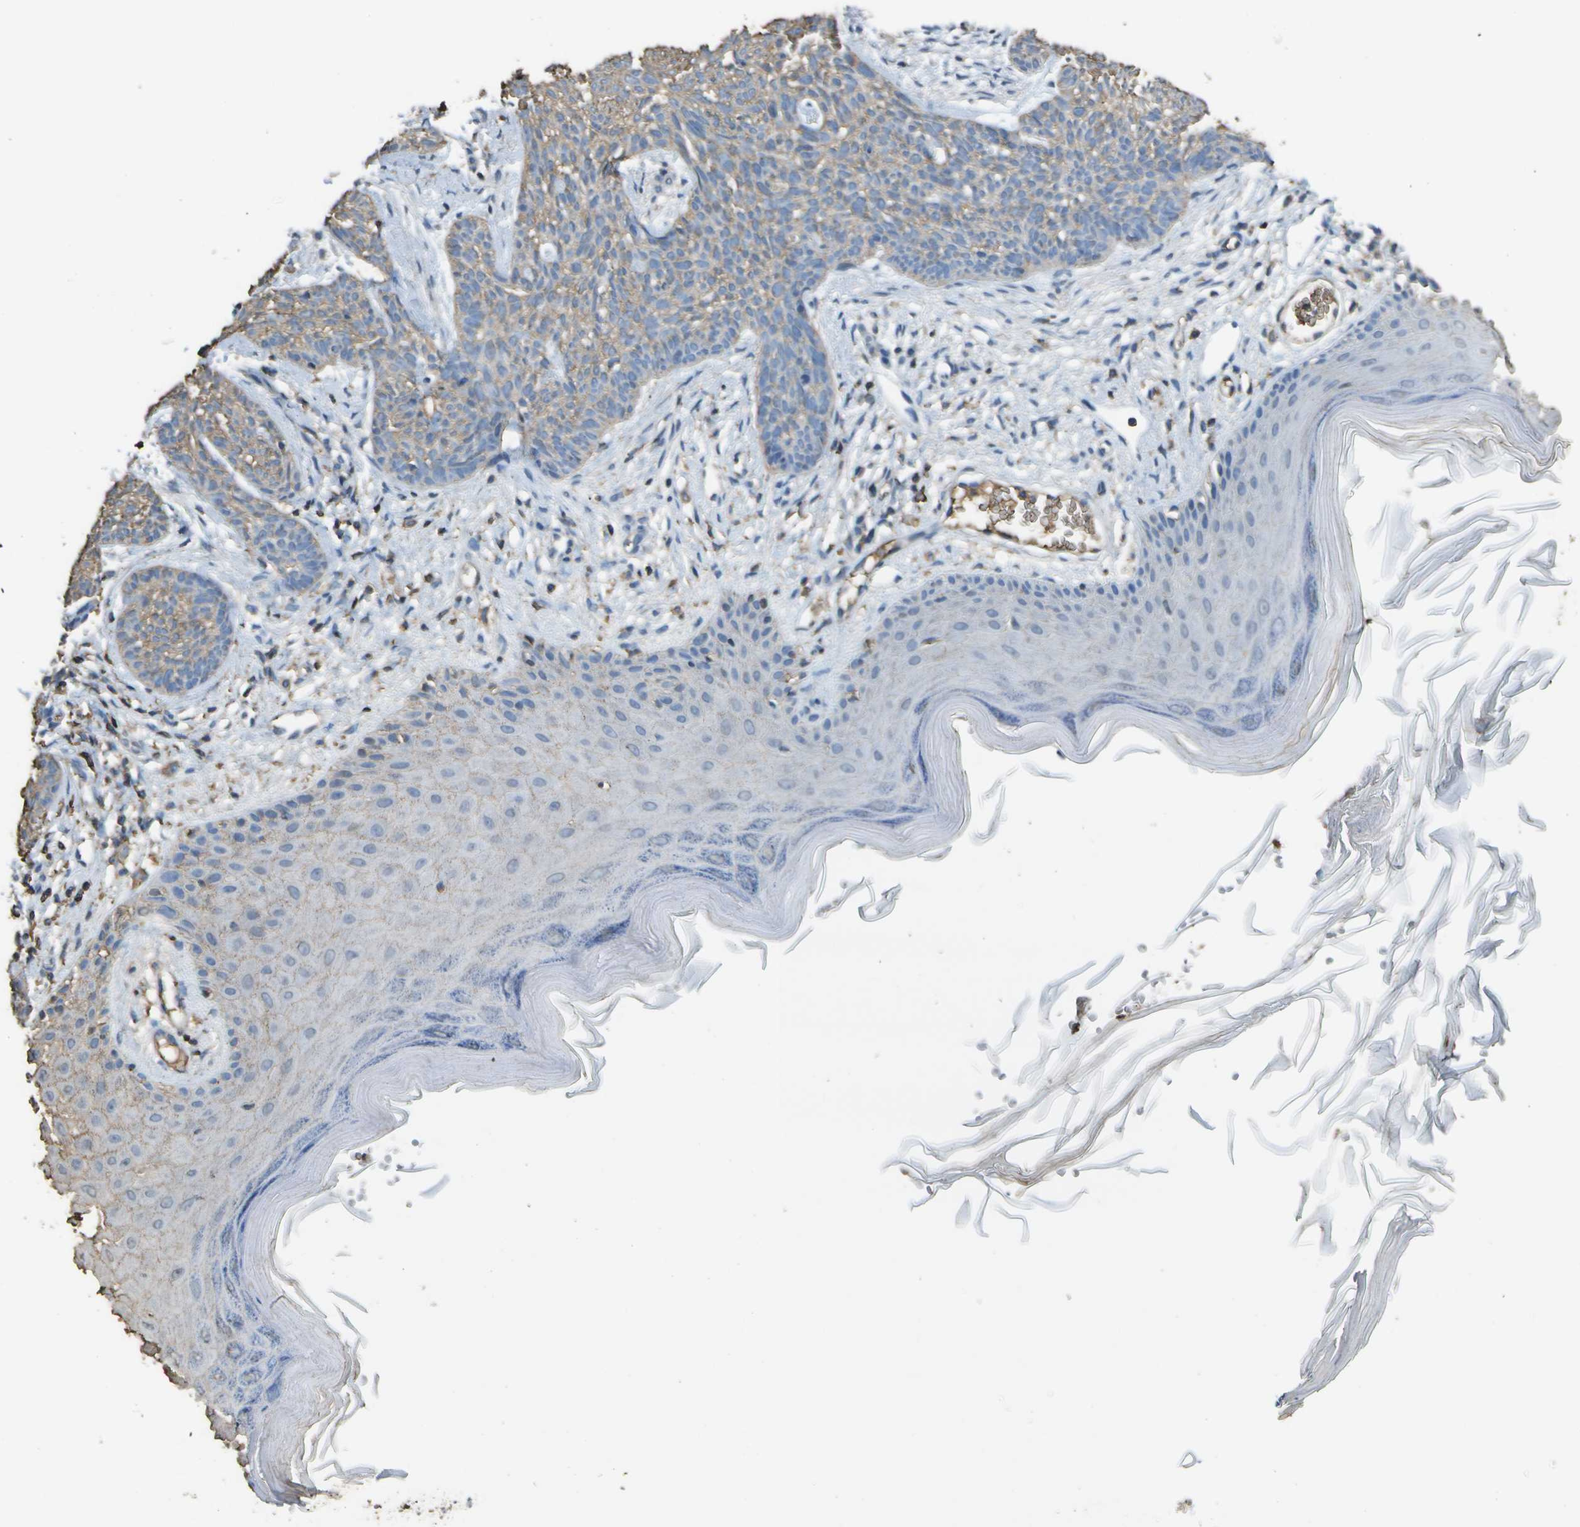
{"staining": {"intensity": "weak", "quantity": ">75%", "location": "cytoplasmic/membranous"}, "tissue": "skin cancer", "cell_type": "Tumor cells", "image_type": "cancer", "snomed": [{"axis": "morphology", "description": "Basal cell carcinoma"}, {"axis": "topography", "description": "Skin"}], "caption": "IHC image of human skin cancer stained for a protein (brown), which displays low levels of weak cytoplasmic/membranous staining in about >75% of tumor cells.", "gene": "CYP4F11", "patient": {"sex": "female", "age": 59}}